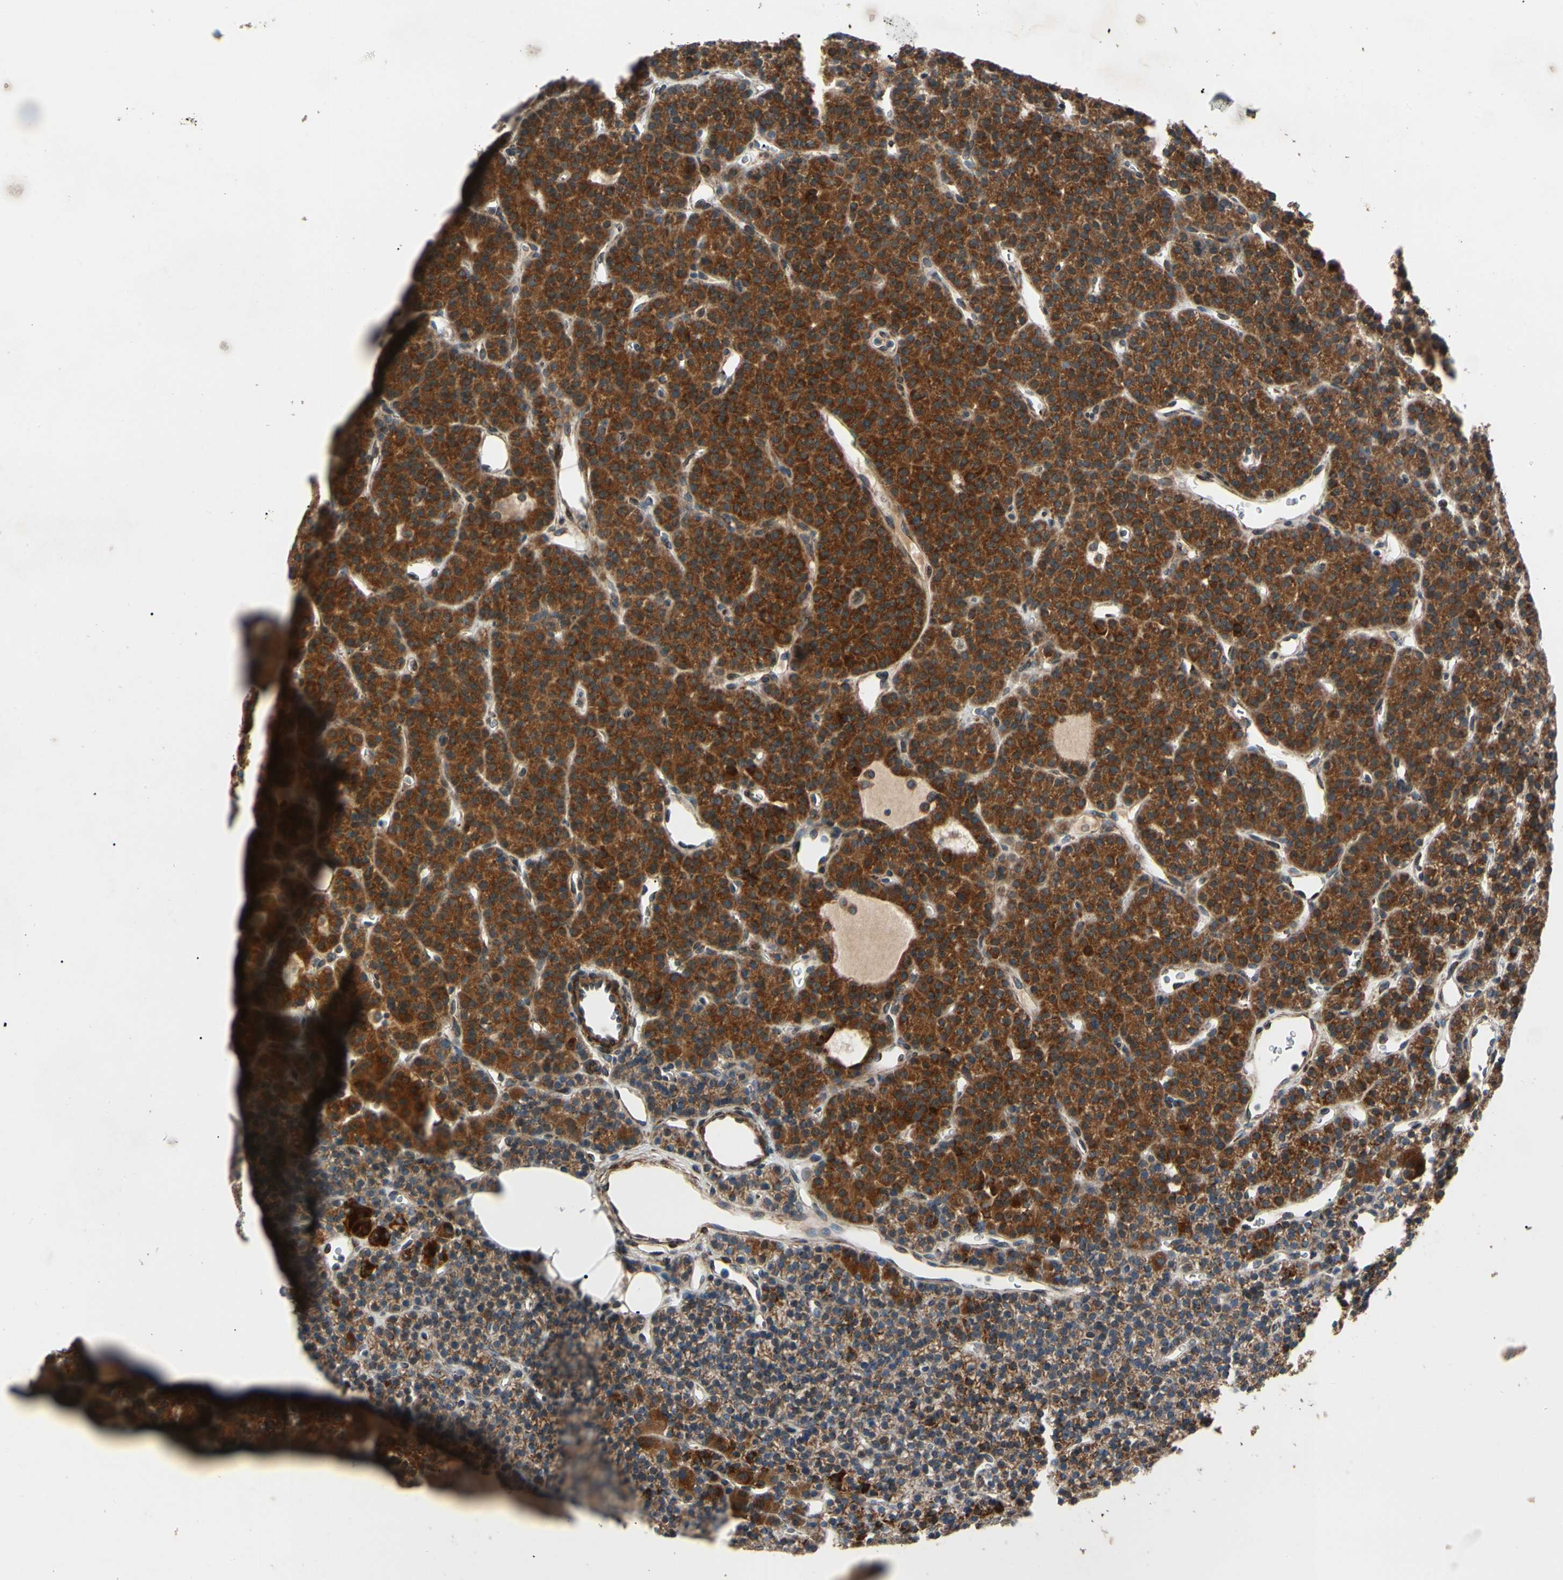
{"staining": {"intensity": "strong", "quantity": ">75%", "location": "cytoplasmic/membranous"}, "tissue": "parathyroid gland", "cell_type": "Glandular cells", "image_type": "normal", "snomed": [{"axis": "morphology", "description": "Normal tissue, NOS"}, {"axis": "morphology", "description": "Hyperplasia, NOS"}, {"axis": "topography", "description": "Parathyroid gland"}], "caption": "Brown immunohistochemical staining in normal parathyroid gland demonstrates strong cytoplasmic/membranous positivity in about >75% of glandular cells. Ihc stains the protein in brown and the nuclei are stained blue.", "gene": "MRPL9", "patient": {"sex": "male", "age": 44}}